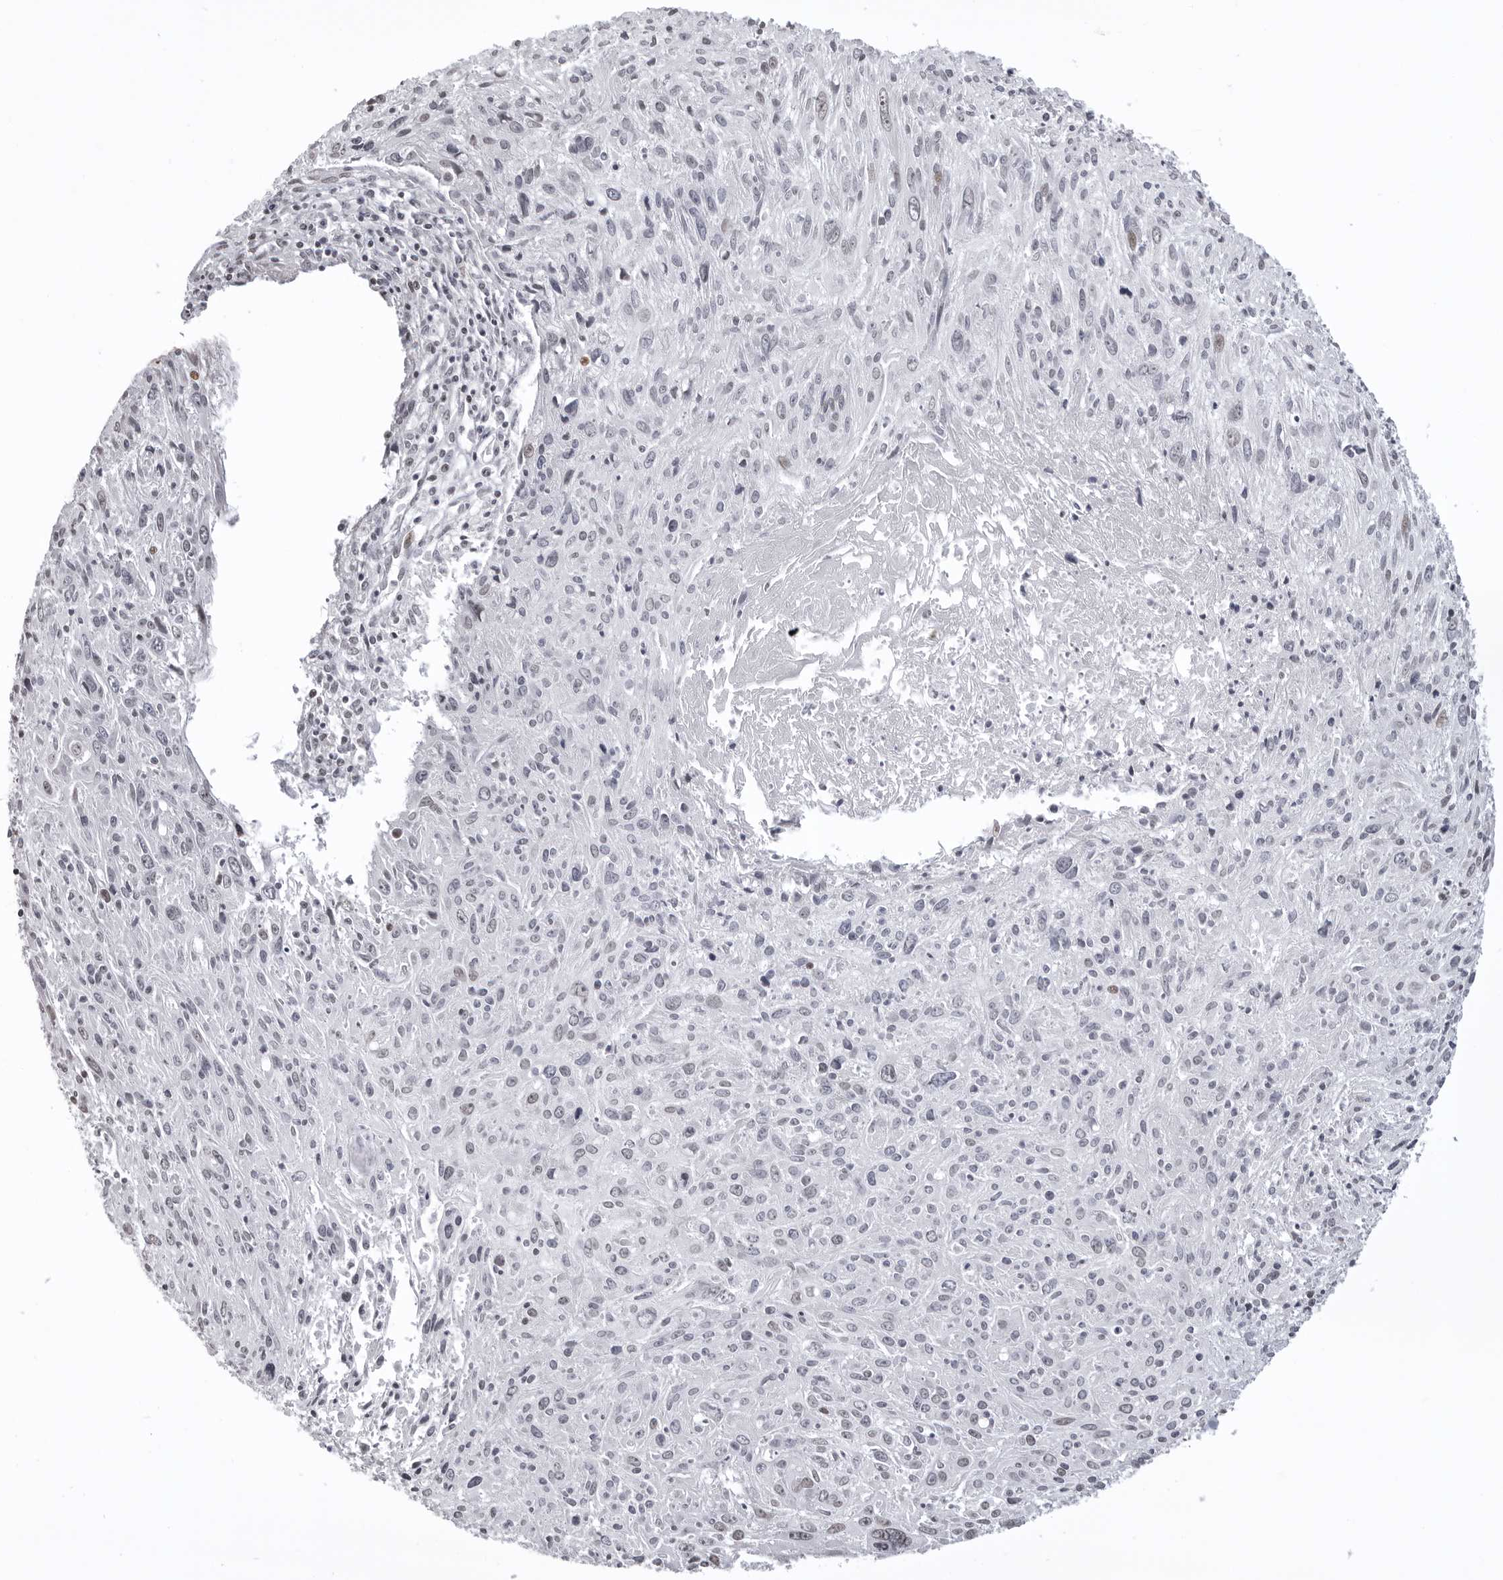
{"staining": {"intensity": "negative", "quantity": "none", "location": "none"}, "tissue": "cervical cancer", "cell_type": "Tumor cells", "image_type": "cancer", "snomed": [{"axis": "morphology", "description": "Squamous cell carcinoma, NOS"}, {"axis": "topography", "description": "Cervix"}], "caption": "This histopathology image is of cervical cancer (squamous cell carcinoma) stained with immunohistochemistry (IHC) to label a protein in brown with the nuclei are counter-stained blue. There is no staining in tumor cells.", "gene": "PHF3", "patient": {"sex": "female", "age": 51}}